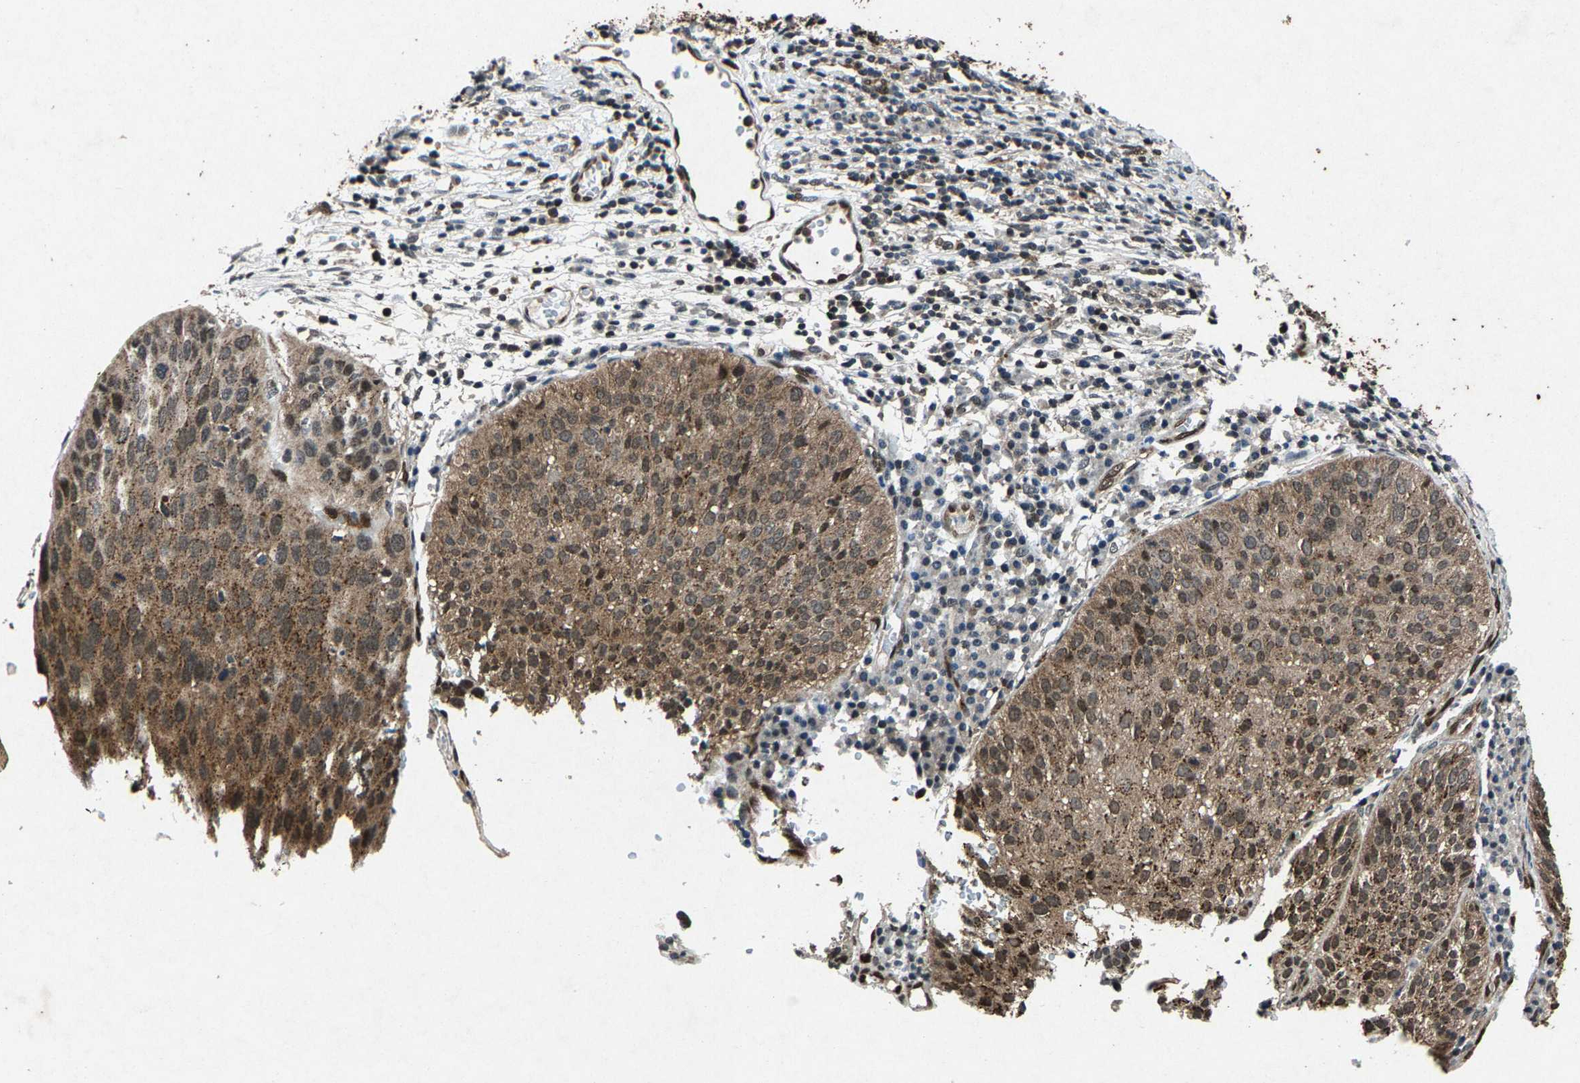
{"staining": {"intensity": "moderate", "quantity": ">75%", "location": "cytoplasmic/membranous"}, "tissue": "cervical cancer", "cell_type": "Tumor cells", "image_type": "cancer", "snomed": [{"axis": "morphology", "description": "Squamous cell carcinoma, NOS"}, {"axis": "topography", "description": "Cervix"}], "caption": "The micrograph demonstrates staining of cervical cancer (squamous cell carcinoma), revealing moderate cytoplasmic/membranous protein positivity (brown color) within tumor cells.", "gene": "ATXN3", "patient": {"sex": "female", "age": 38}}